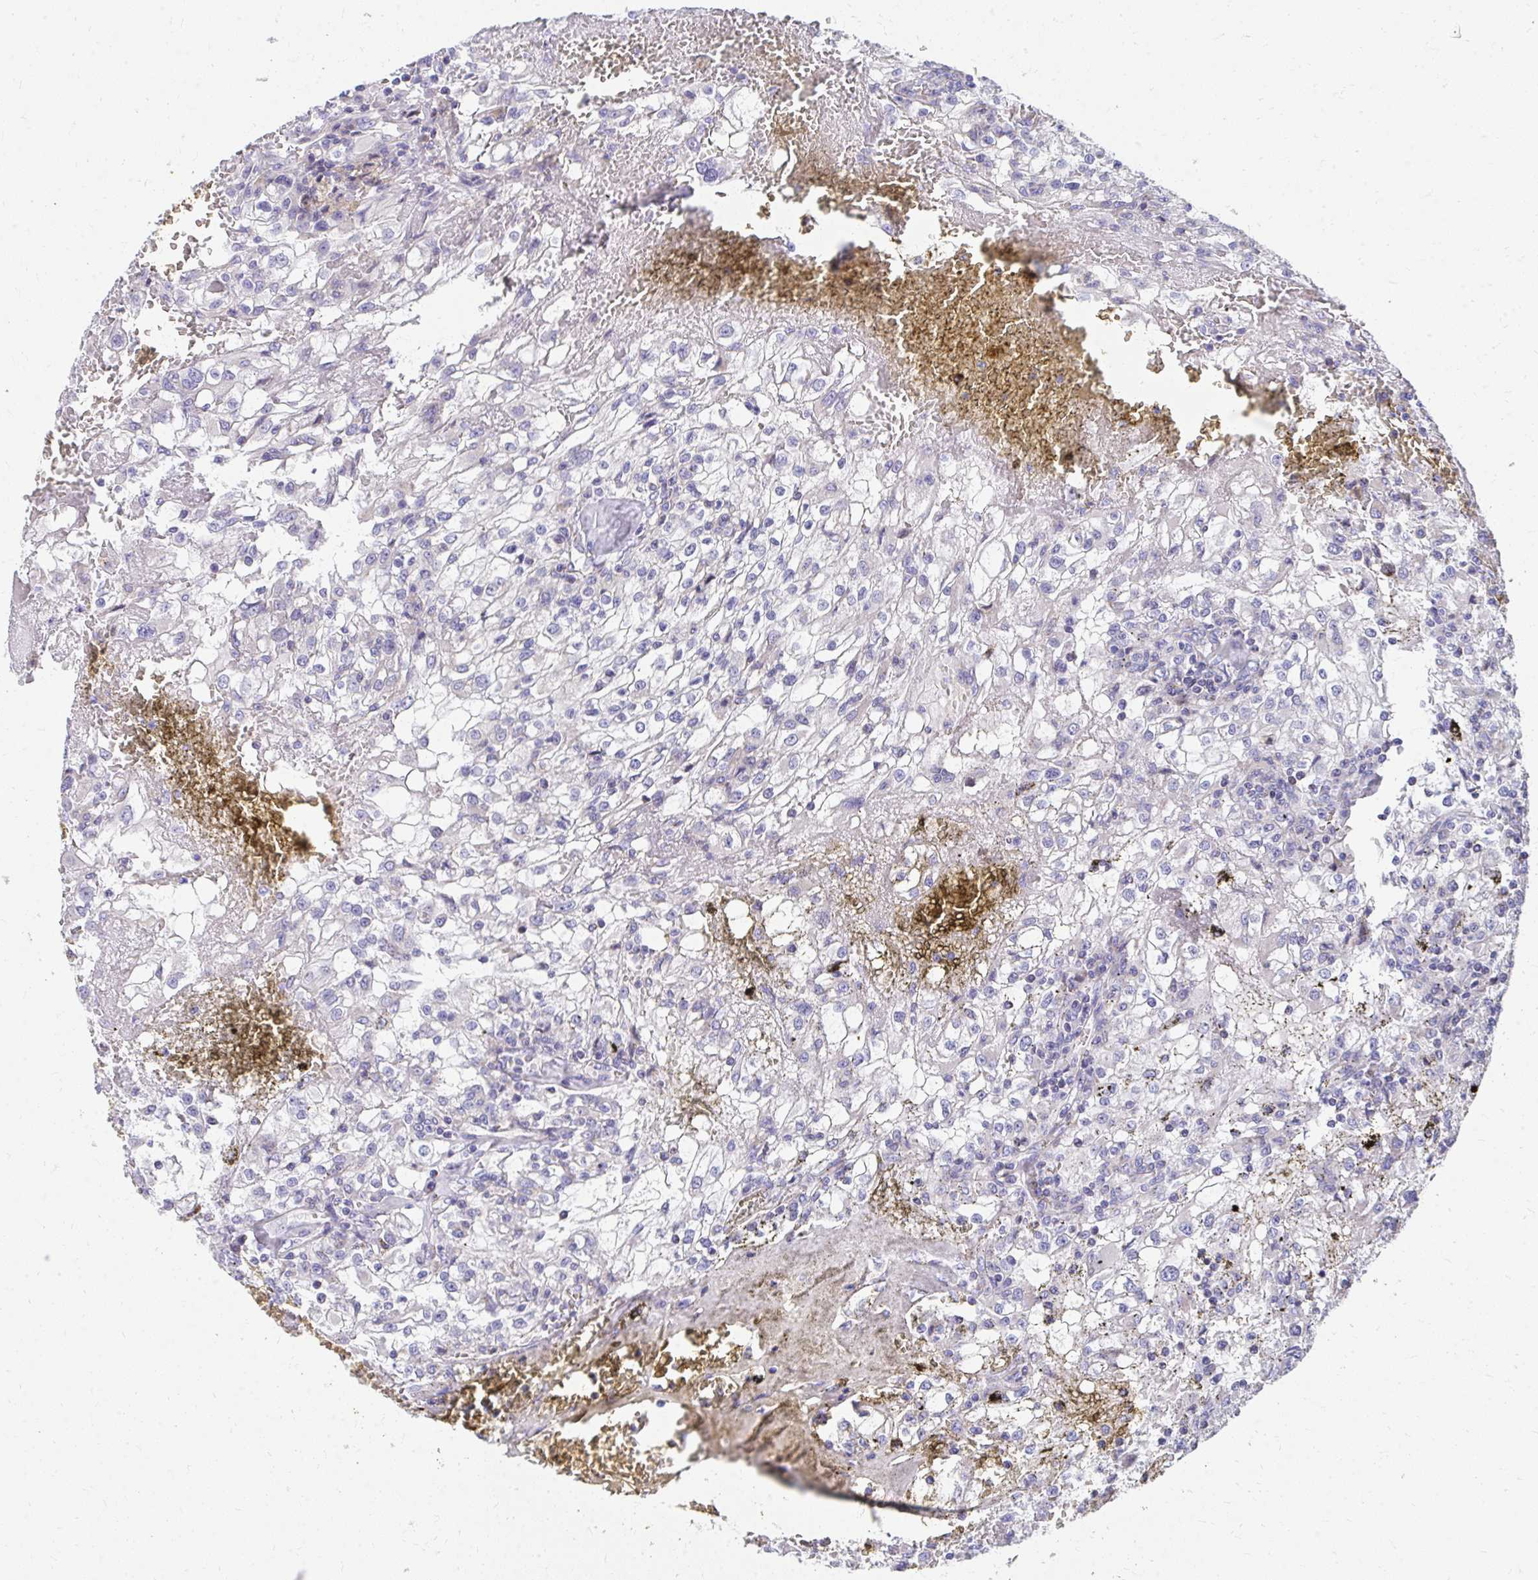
{"staining": {"intensity": "negative", "quantity": "none", "location": "none"}, "tissue": "renal cancer", "cell_type": "Tumor cells", "image_type": "cancer", "snomed": [{"axis": "morphology", "description": "Adenocarcinoma, NOS"}, {"axis": "topography", "description": "Kidney"}], "caption": "Immunohistochemical staining of renal cancer exhibits no significant staining in tumor cells.", "gene": "IL37", "patient": {"sex": "female", "age": 74}}